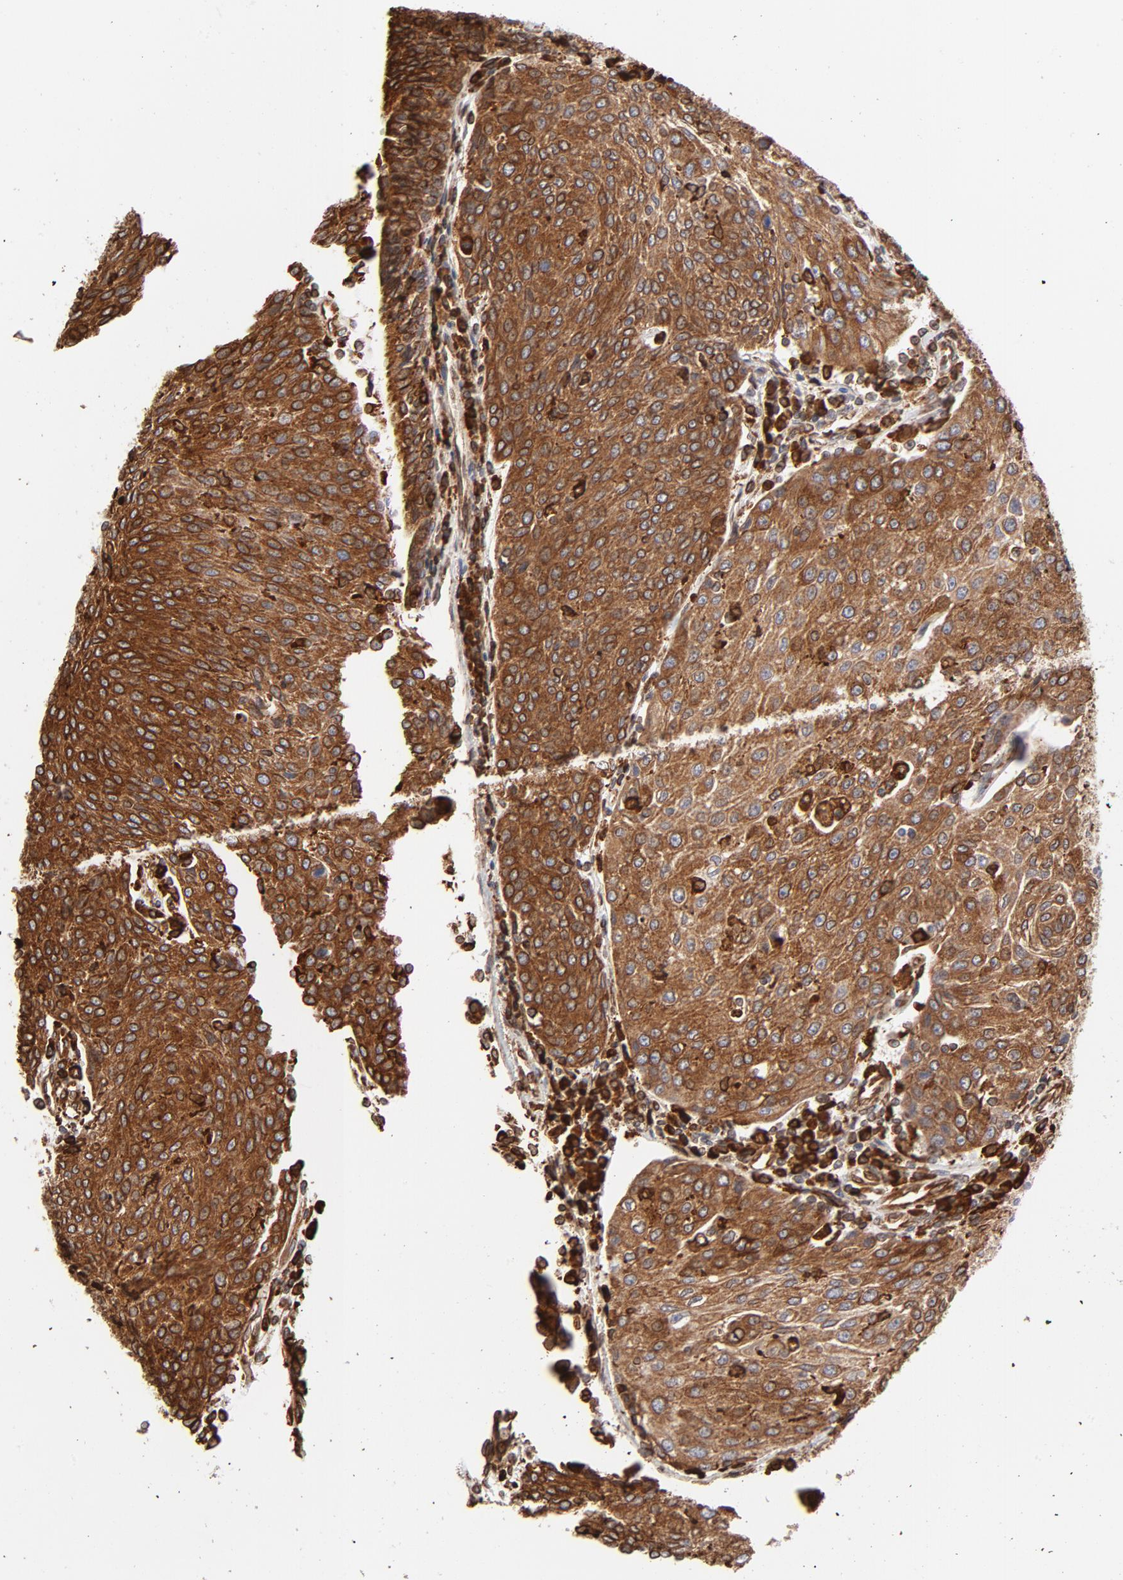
{"staining": {"intensity": "strong", "quantity": ">75%", "location": "cytoplasmic/membranous"}, "tissue": "urothelial cancer", "cell_type": "Tumor cells", "image_type": "cancer", "snomed": [{"axis": "morphology", "description": "Urothelial carcinoma, High grade"}, {"axis": "topography", "description": "Urinary bladder"}], "caption": "A brown stain shows strong cytoplasmic/membranous staining of a protein in human urothelial cancer tumor cells.", "gene": "CANX", "patient": {"sex": "female", "age": 85}}